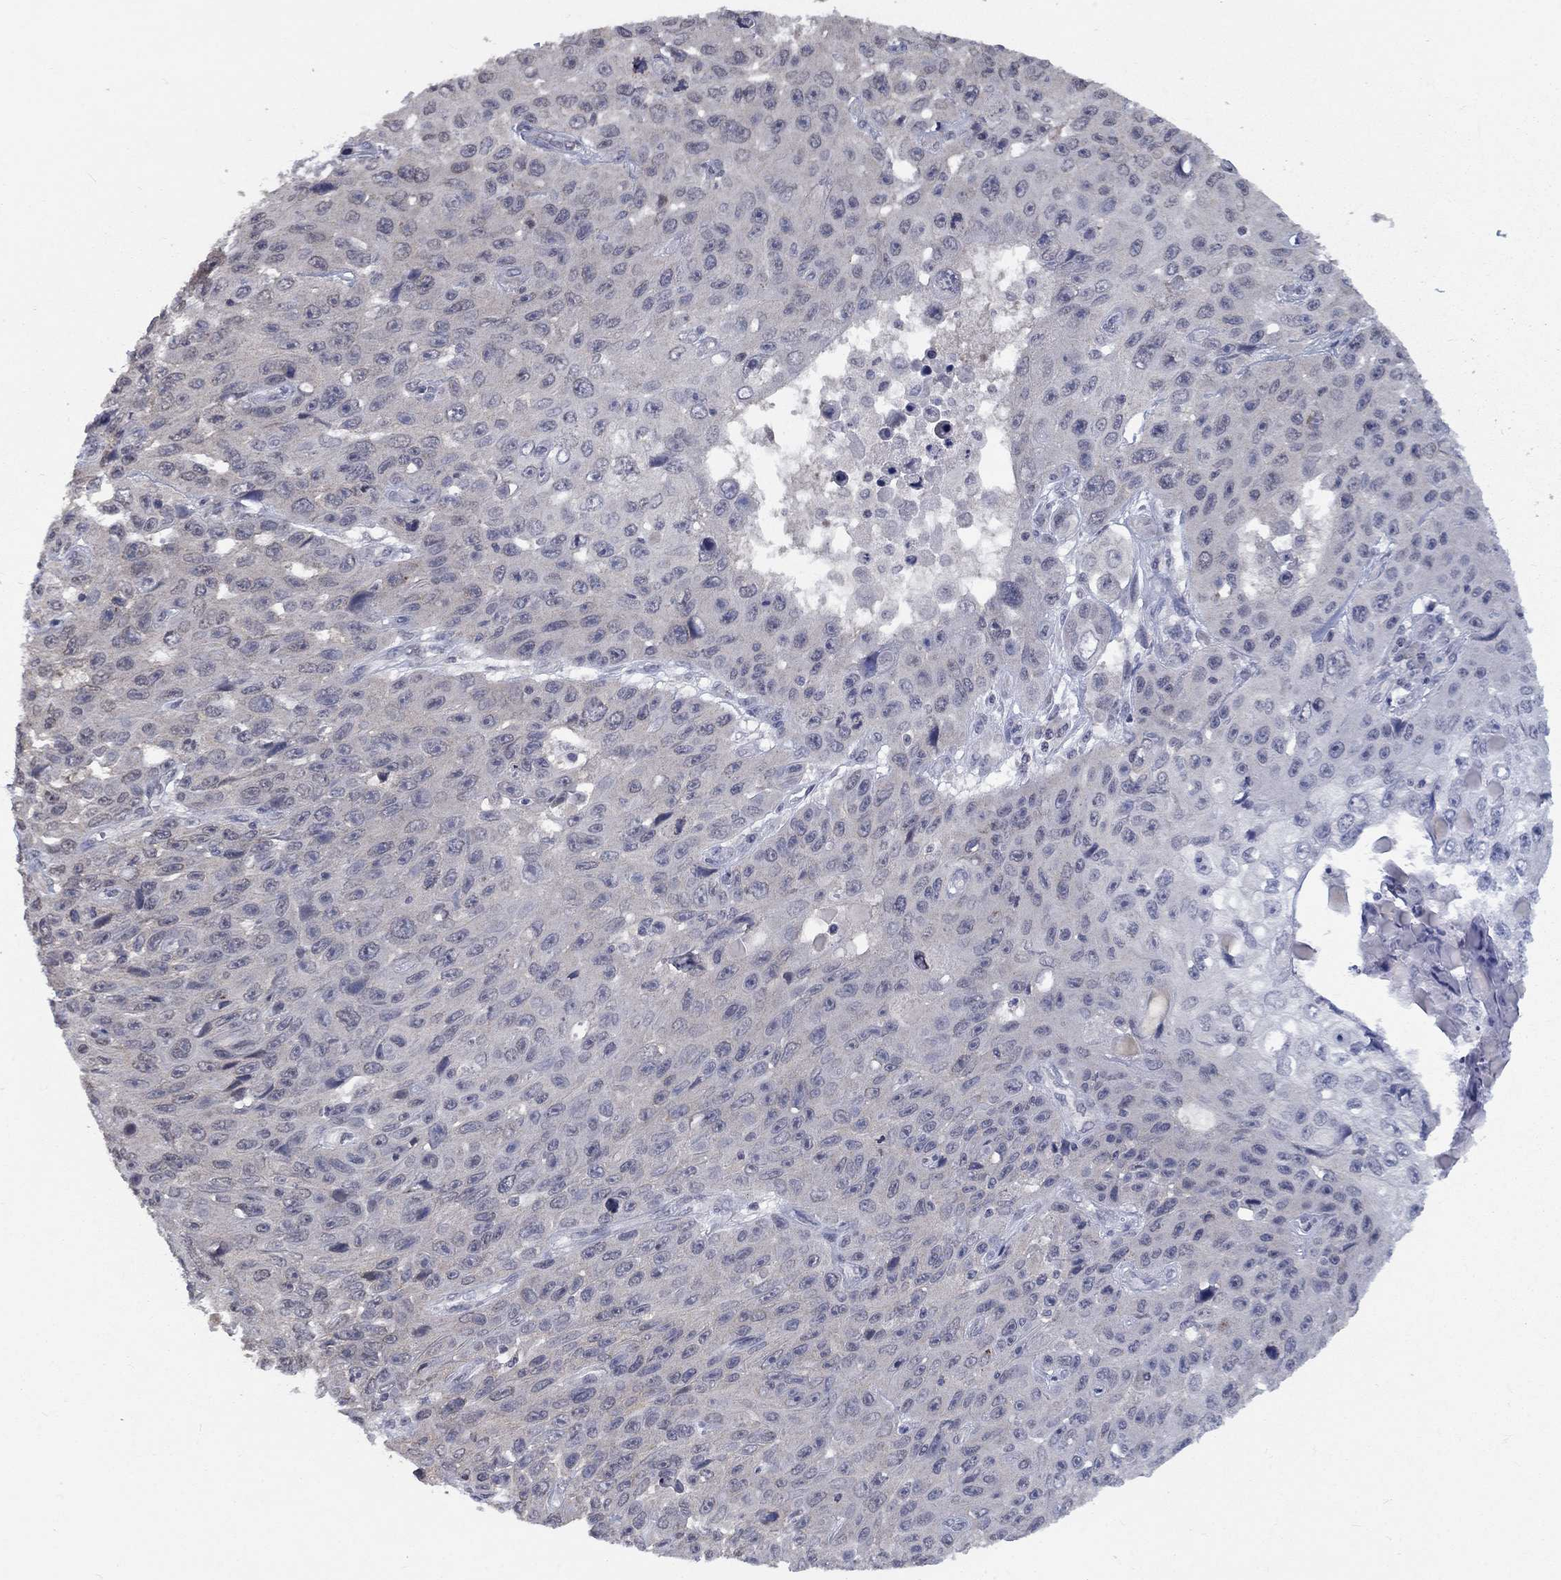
{"staining": {"intensity": "negative", "quantity": "none", "location": "none"}, "tissue": "skin cancer", "cell_type": "Tumor cells", "image_type": "cancer", "snomed": [{"axis": "morphology", "description": "Squamous cell carcinoma, NOS"}, {"axis": "topography", "description": "Skin"}], "caption": "The immunohistochemistry (IHC) photomicrograph has no significant positivity in tumor cells of skin cancer (squamous cell carcinoma) tissue.", "gene": "SPATA33", "patient": {"sex": "male", "age": 82}}